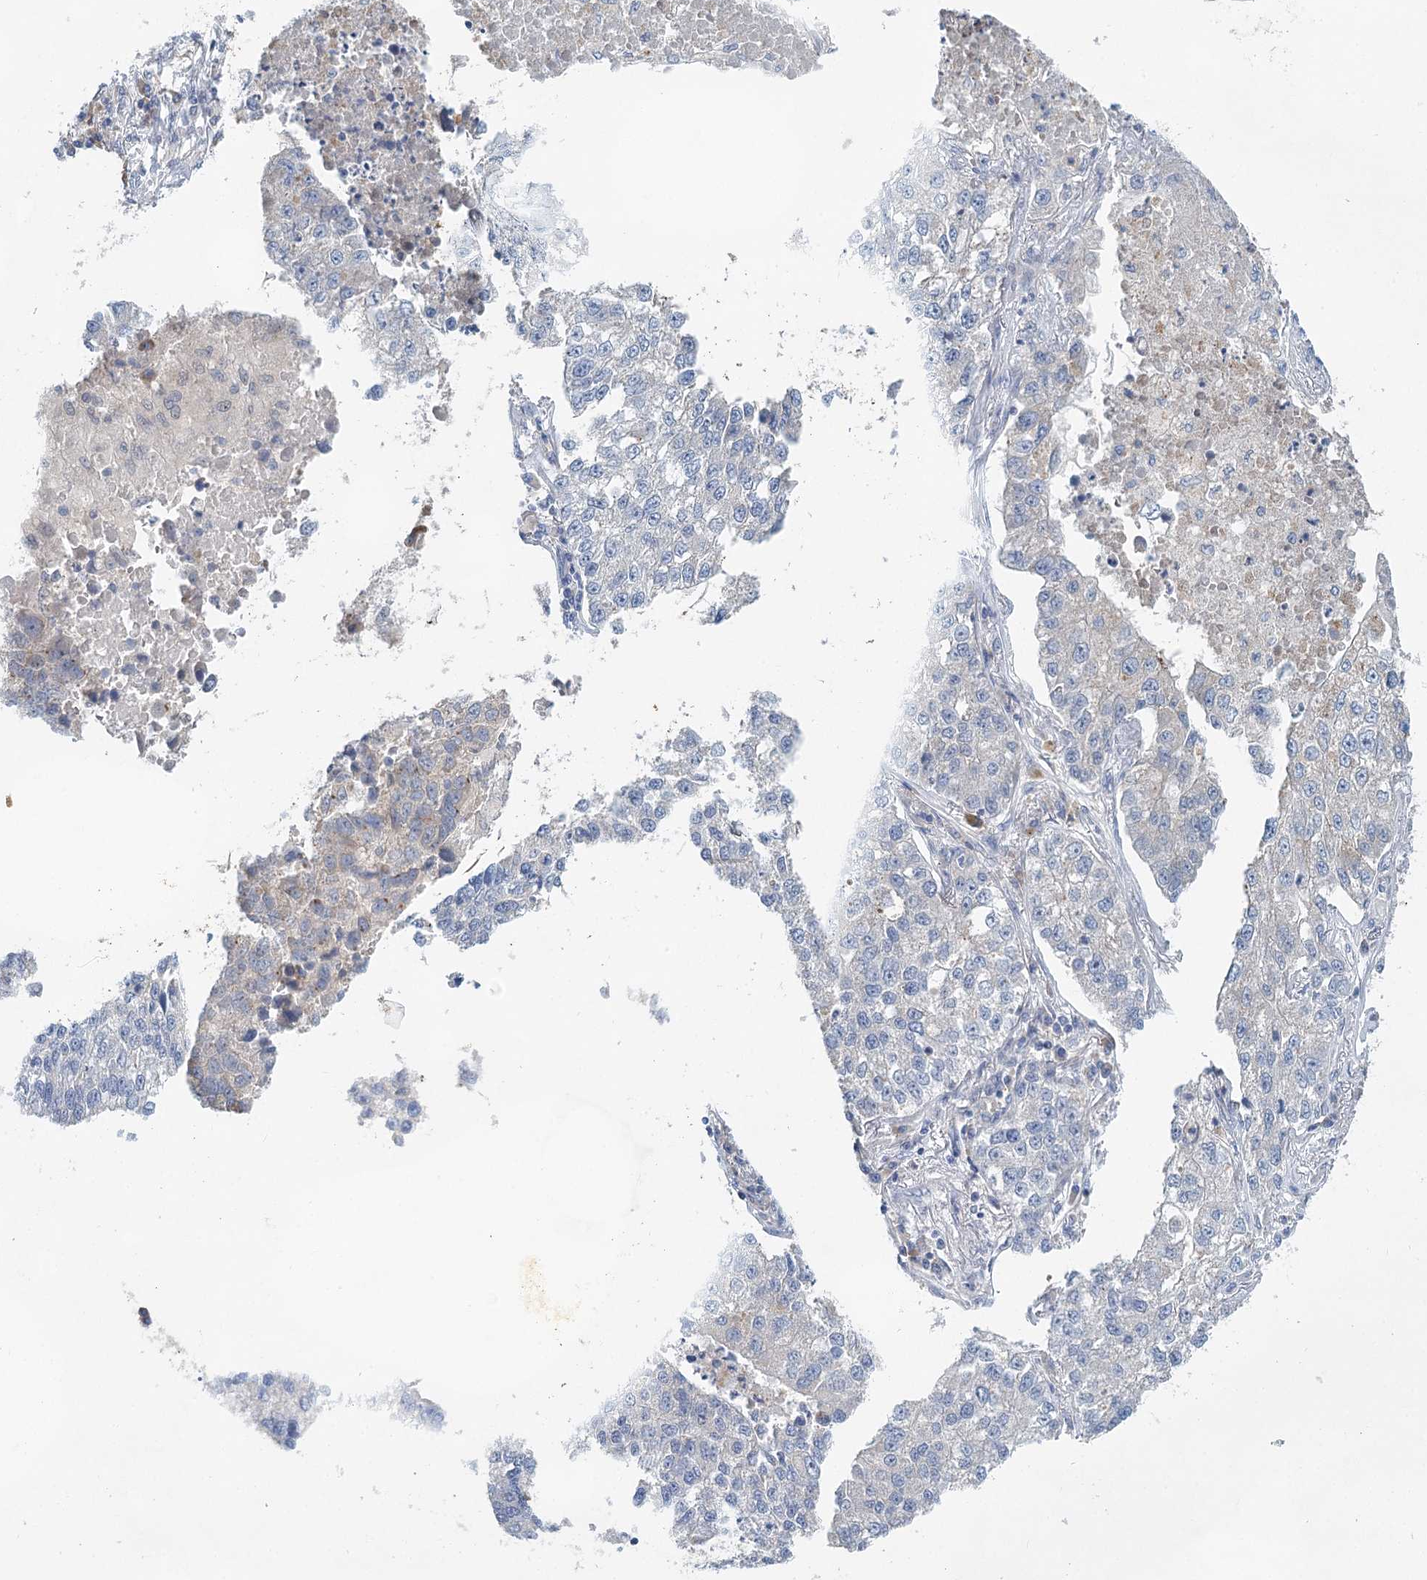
{"staining": {"intensity": "negative", "quantity": "none", "location": "none"}, "tissue": "lung cancer", "cell_type": "Tumor cells", "image_type": "cancer", "snomed": [{"axis": "morphology", "description": "Adenocarcinoma, NOS"}, {"axis": "topography", "description": "Lung"}], "caption": "An immunohistochemistry histopathology image of lung adenocarcinoma is shown. There is no staining in tumor cells of lung adenocarcinoma.", "gene": "BLTP1", "patient": {"sex": "male", "age": 49}}